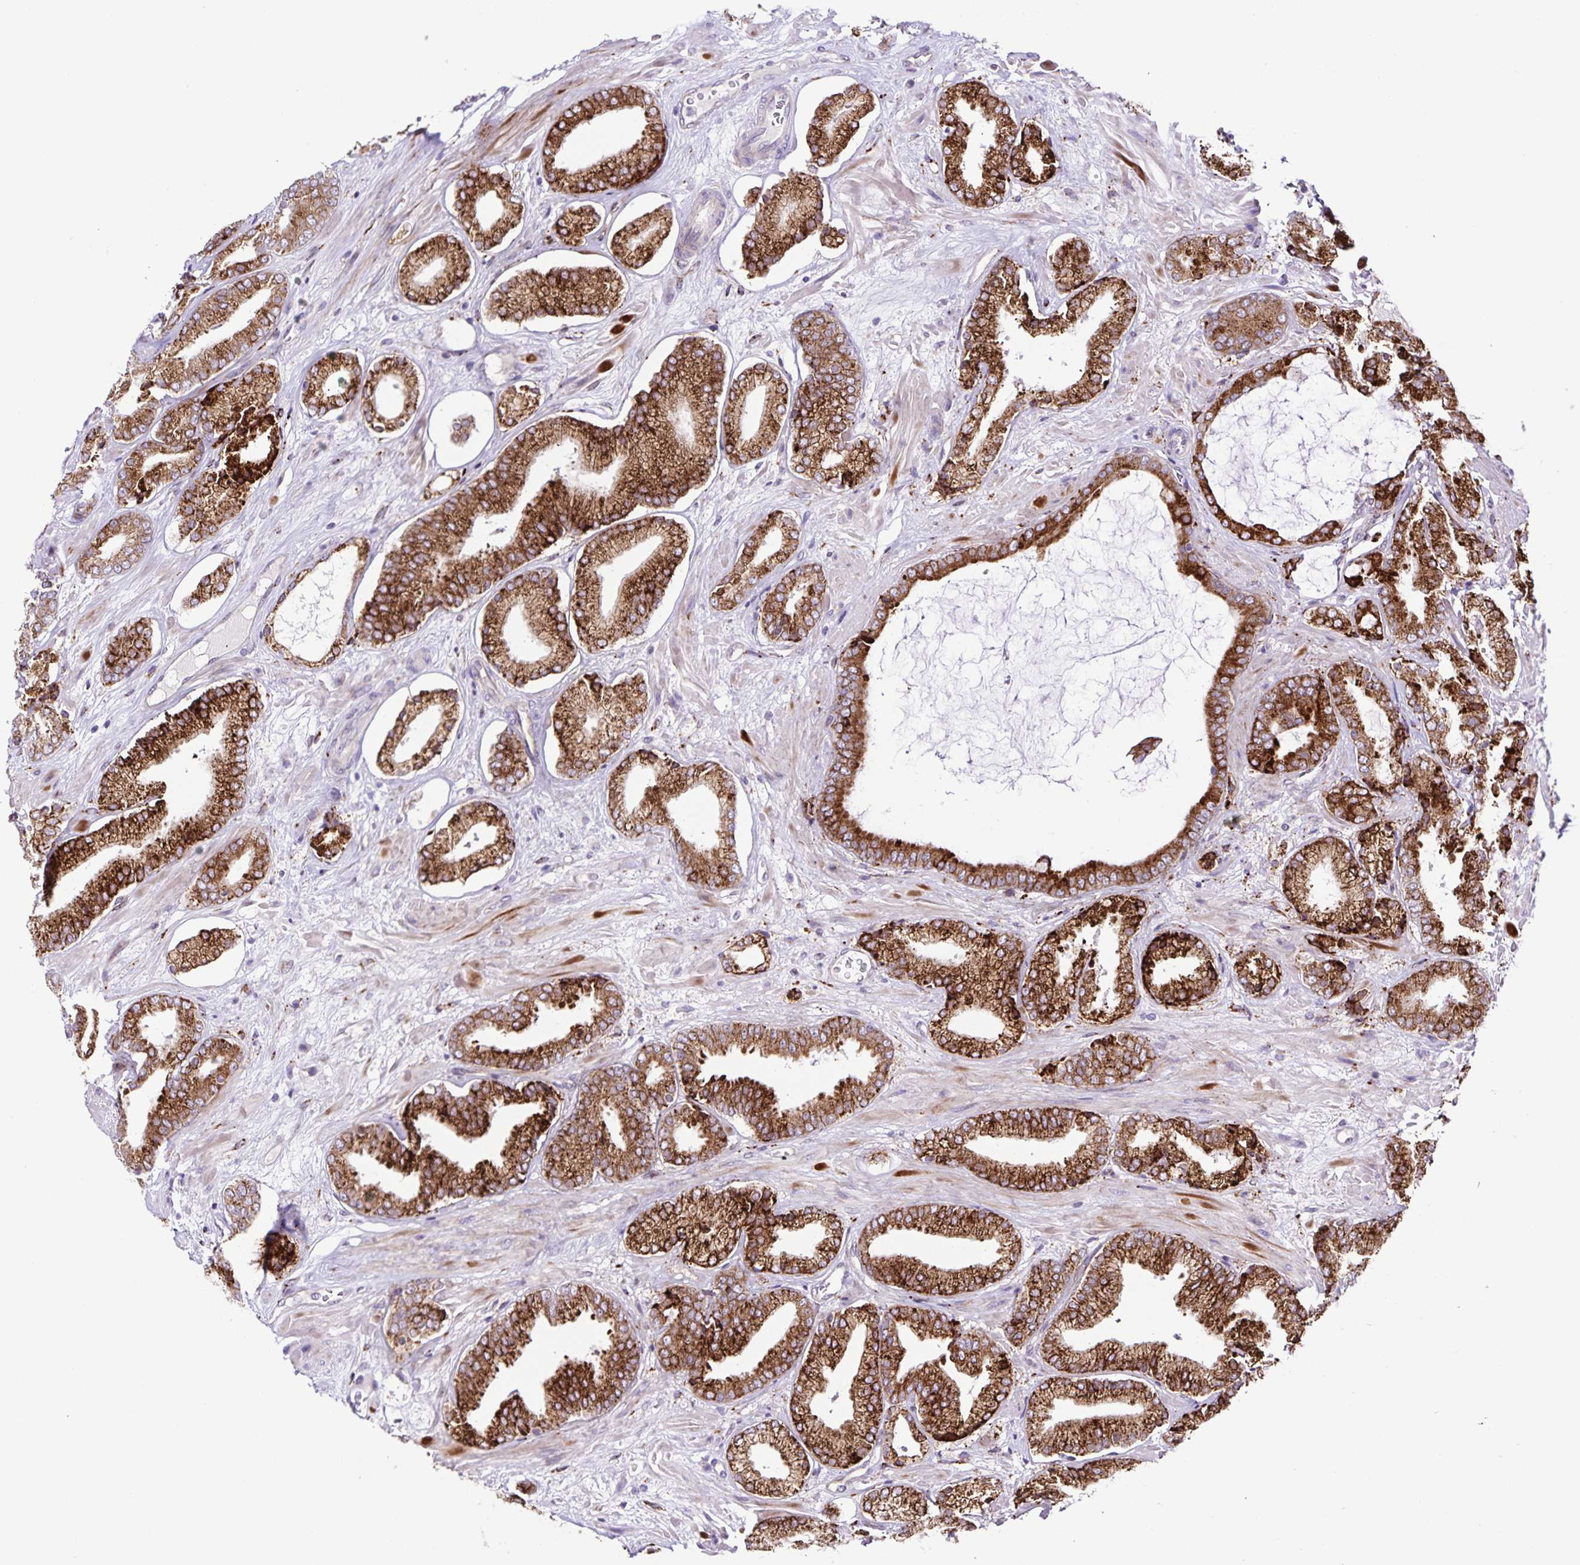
{"staining": {"intensity": "strong", "quantity": ">75%", "location": "cytoplasmic/membranous"}, "tissue": "prostate cancer", "cell_type": "Tumor cells", "image_type": "cancer", "snomed": [{"axis": "morphology", "description": "Adenocarcinoma, High grade"}, {"axis": "topography", "description": "Prostate"}], "caption": "Approximately >75% of tumor cells in human high-grade adenocarcinoma (prostate) display strong cytoplasmic/membranous protein positivity as visualized by brown immunohistochemical staining.", "gene": "OSBPL5", "patient": {"sex": "male", "age": 56}}